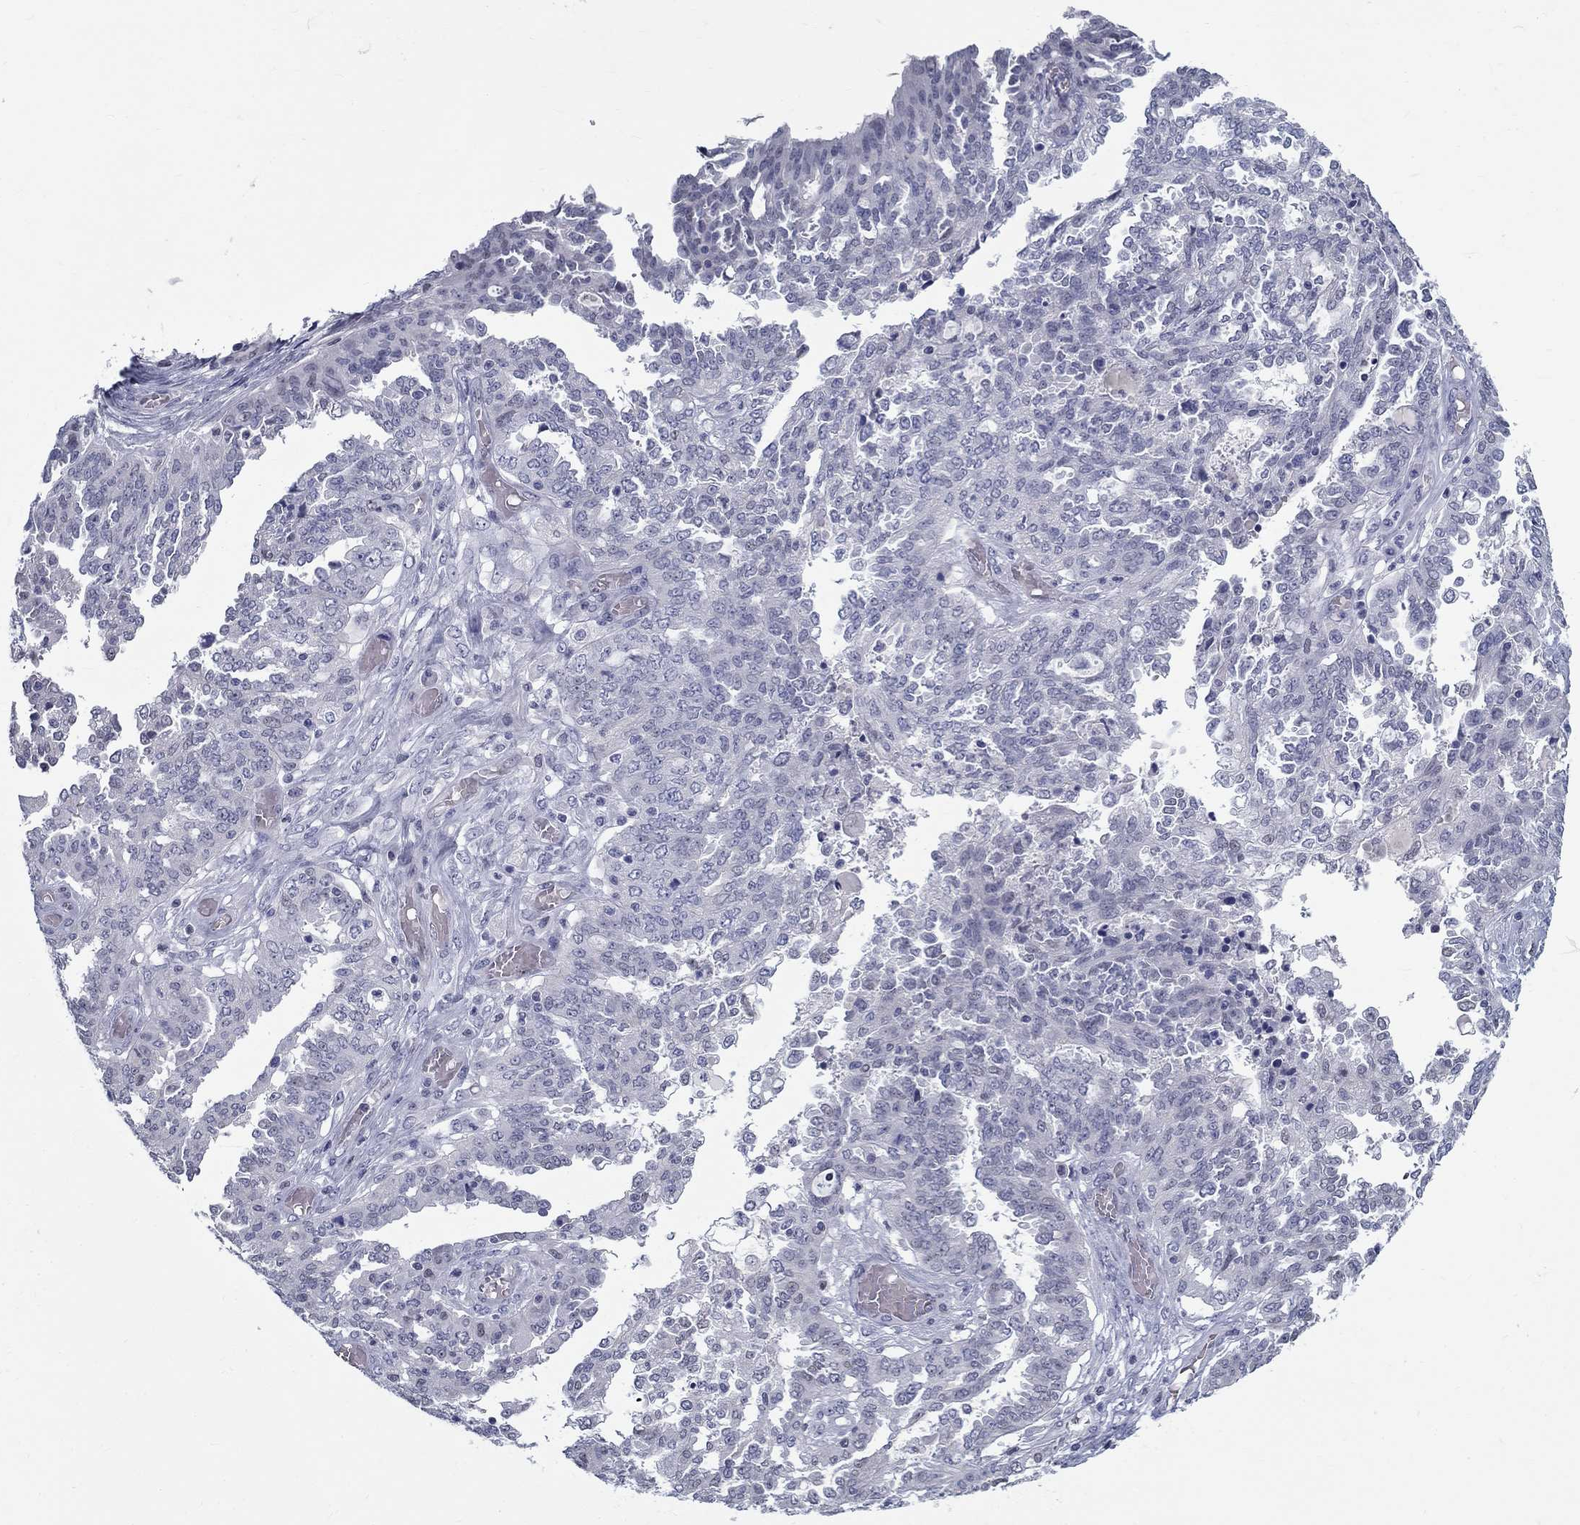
{"staining": {"intensity": "negative", "quantity": "none", "location": "none"}, "tissue": "ovarian cancer", "cell_type": "Tumor cells", "image_type": "cancer", "snomed": [{"axis": "morphology", "description": "Cystadenocarcinoma, serous, NOS"}, {"axis": "topography", "description": "Ovary"}], "caption": "Immunohistochemistry (IHC) histopathology image of human serous cystadenocarcinoma (ovarian) stained for a protein (brown), which shows no expression in tumor cells.", "gene": "GUCA1A", "patient": {"sex": "female", "age": 67}}